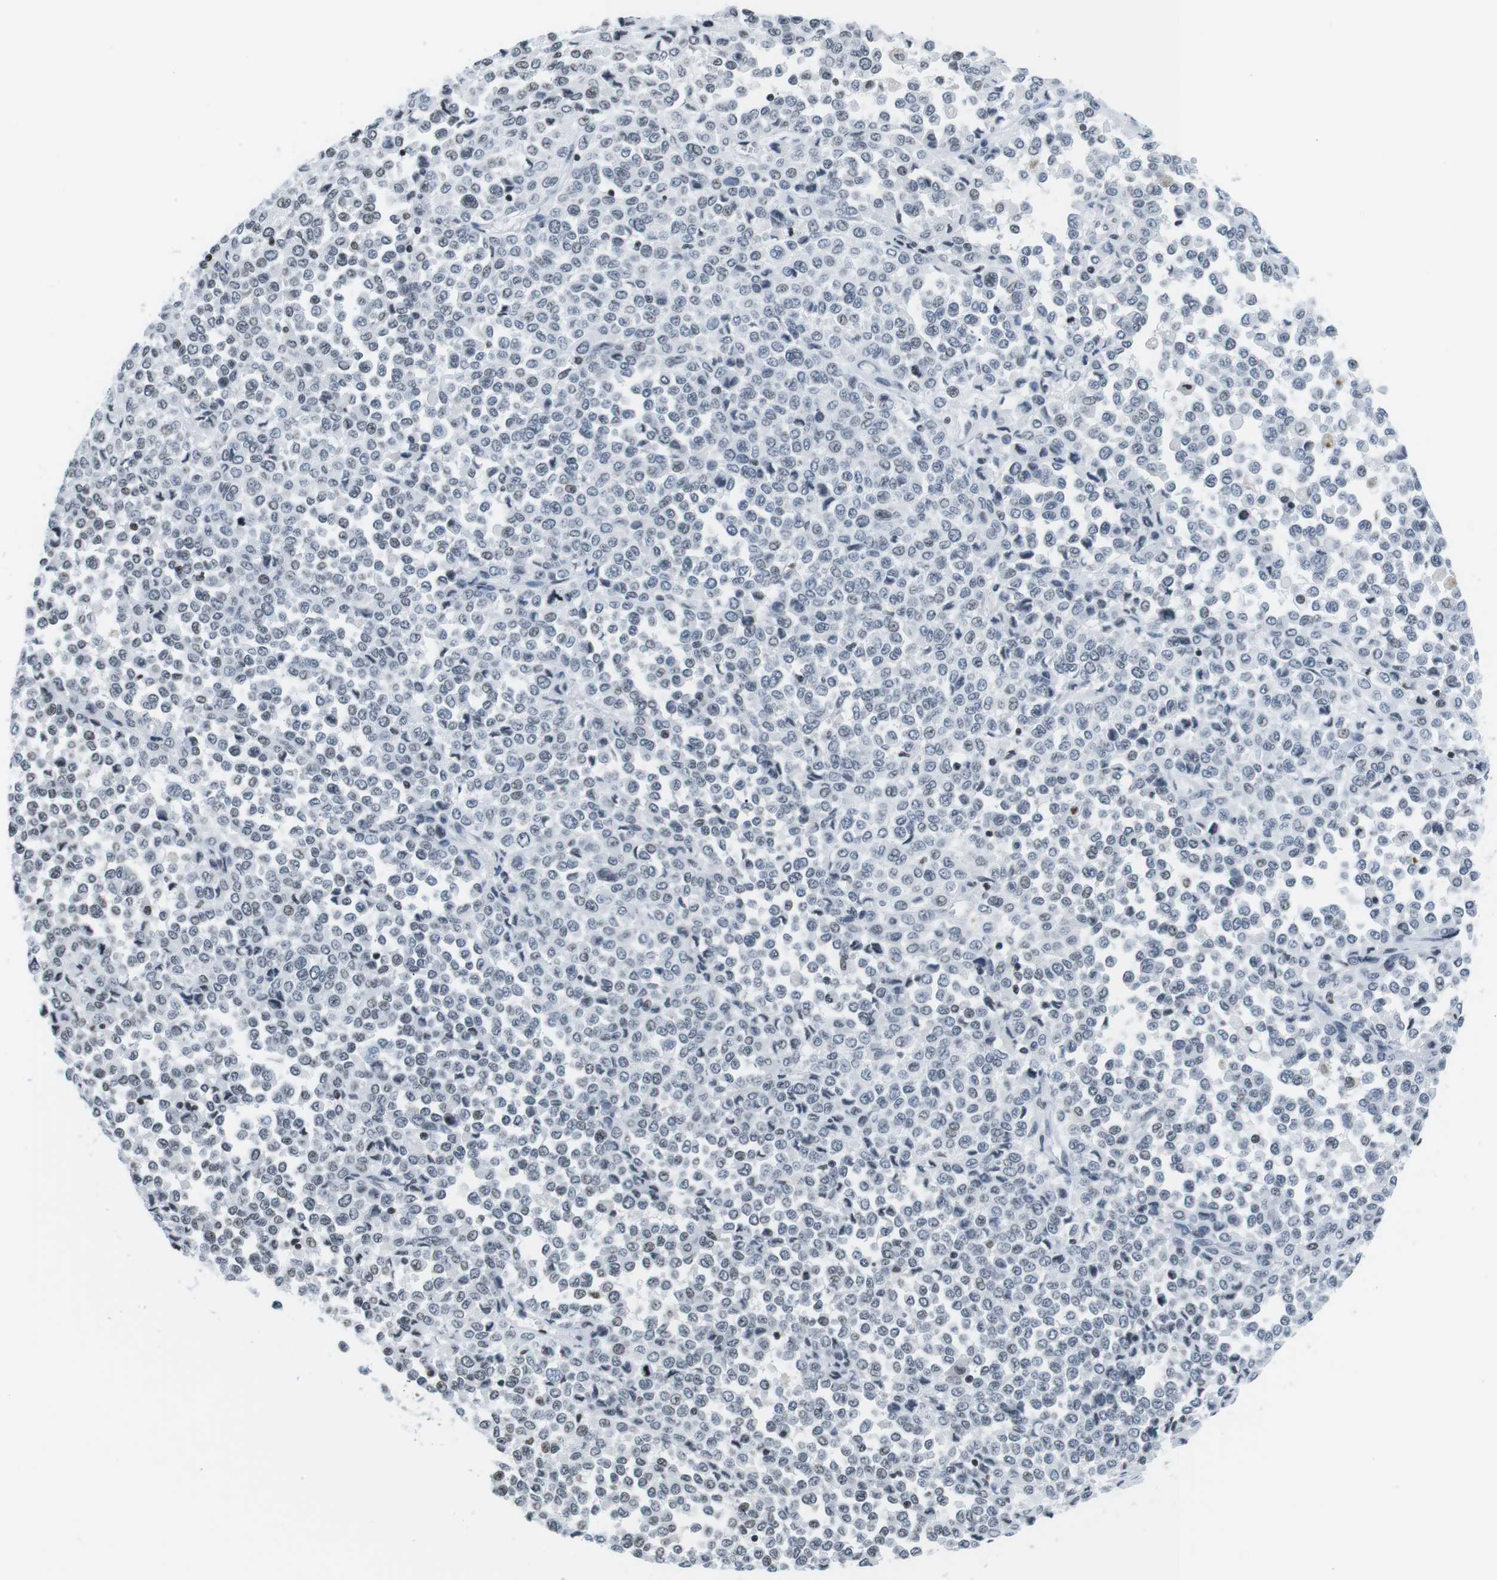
{"staining": {"intensity": "negative", "quantity": "none", "location": "none"}, "tissue": "melanoma", "cell_type": "Tumor cells", "image_type": "cancer", "snomed": [{"axis": "morphology", "description": "Malignant melanoma, Metastatic site"}, {"axis": "topography", "description": "Pancreas"}], "caption": "High magnification brightfield microscopy of malignant melanoma (metastatic site) stained with DAB (3,3'-diaminobenzidine) (brown) and counterstained with hematoxylin (blue): tumor cells show no significant positivity.", "gene": "E2F2", "patient": {"sex": "female", "age": 30}}